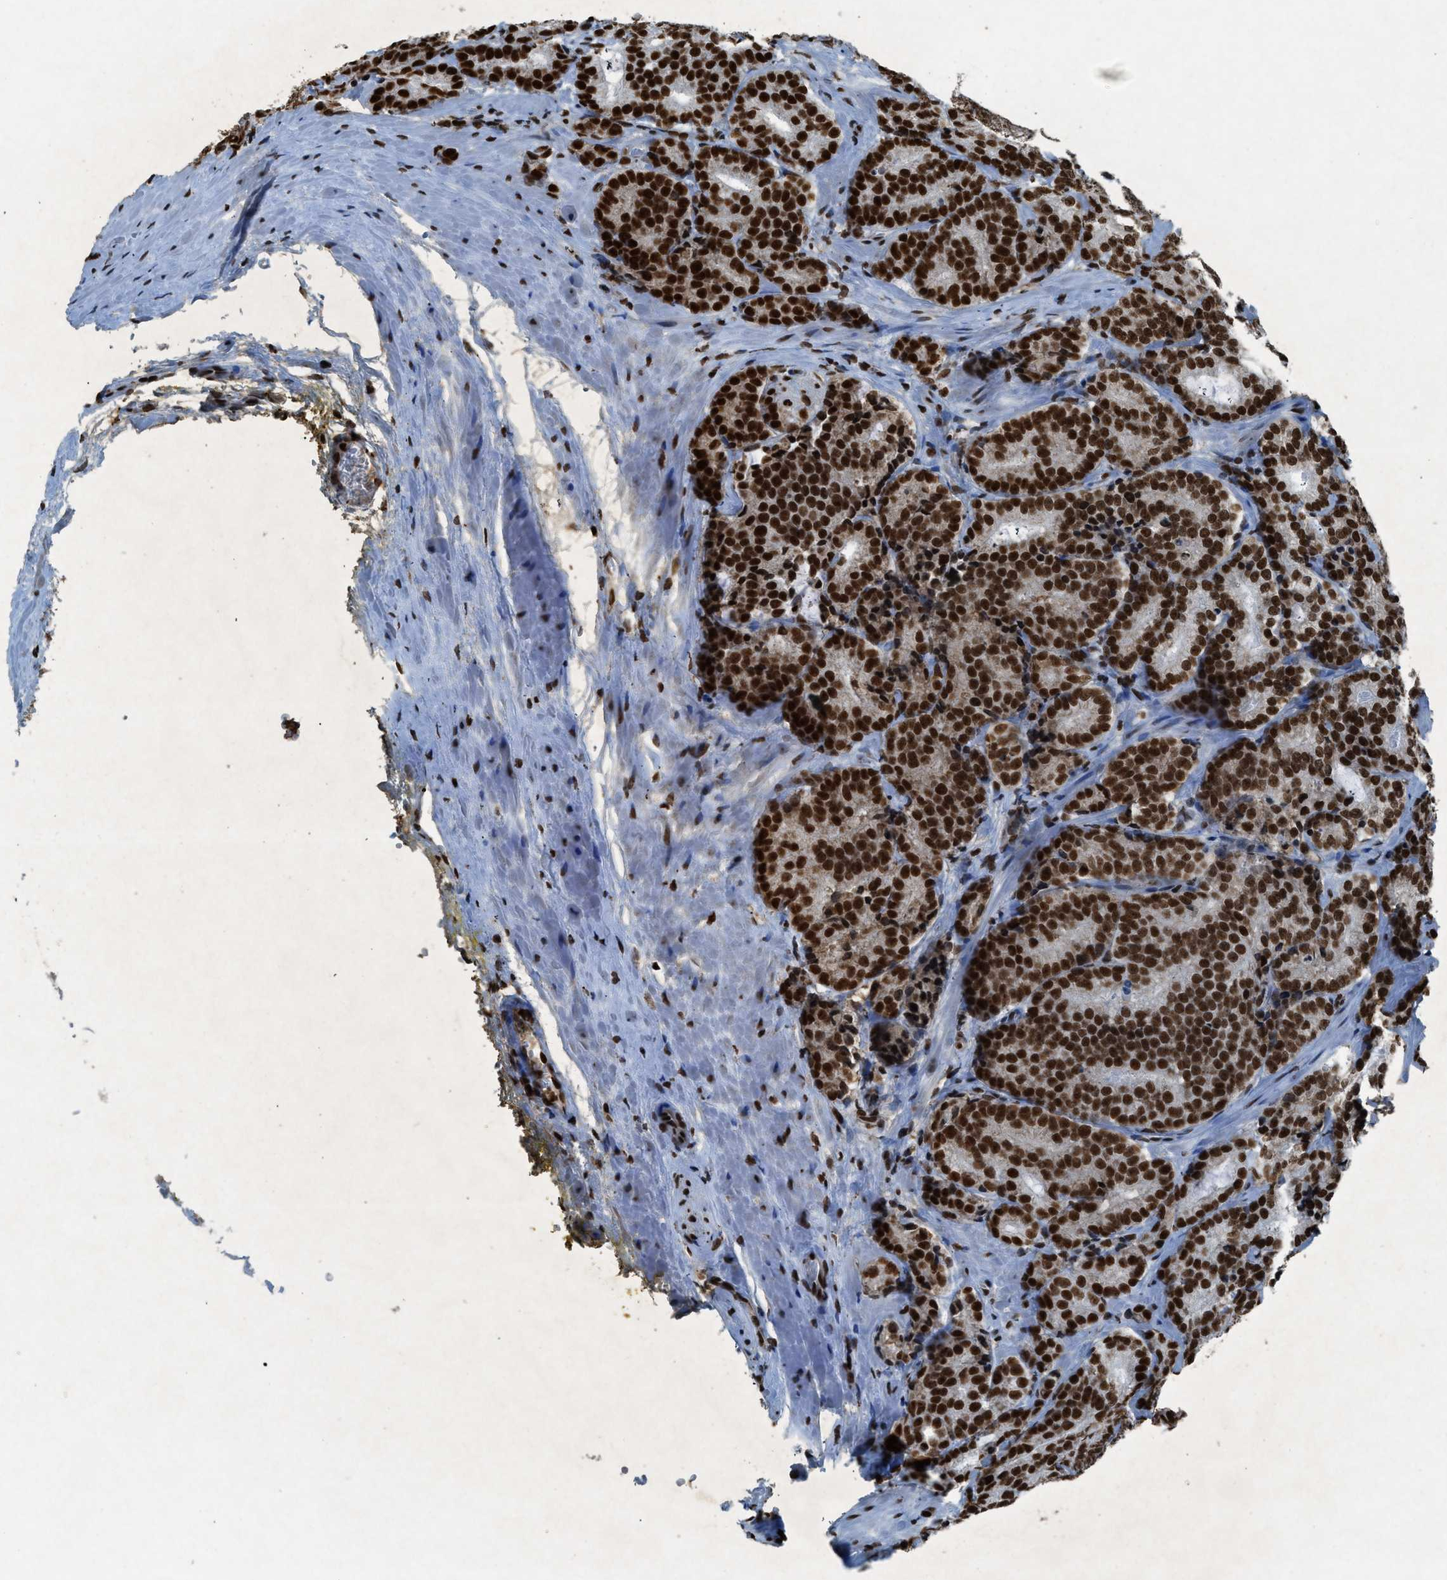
{"staining": {"intensity": "strong", "quantity": ">75%", "location": "nuclear"}, "tissue": "prostate cancer", "cell_type": "Tumor cells", "image_type": "cancer", "snomed": [{"axis": "morphology", "description": "Adenocarcinoma, High grade"}, {"axis": "topography", "description": "Prostate"}], "caption": "IHC of prostate cancer shows high levels of strong nuclear expression in approximately >75% of tumor cells.", "gene": "NXF1", "patient": {"sex": "male", "age": 61}}